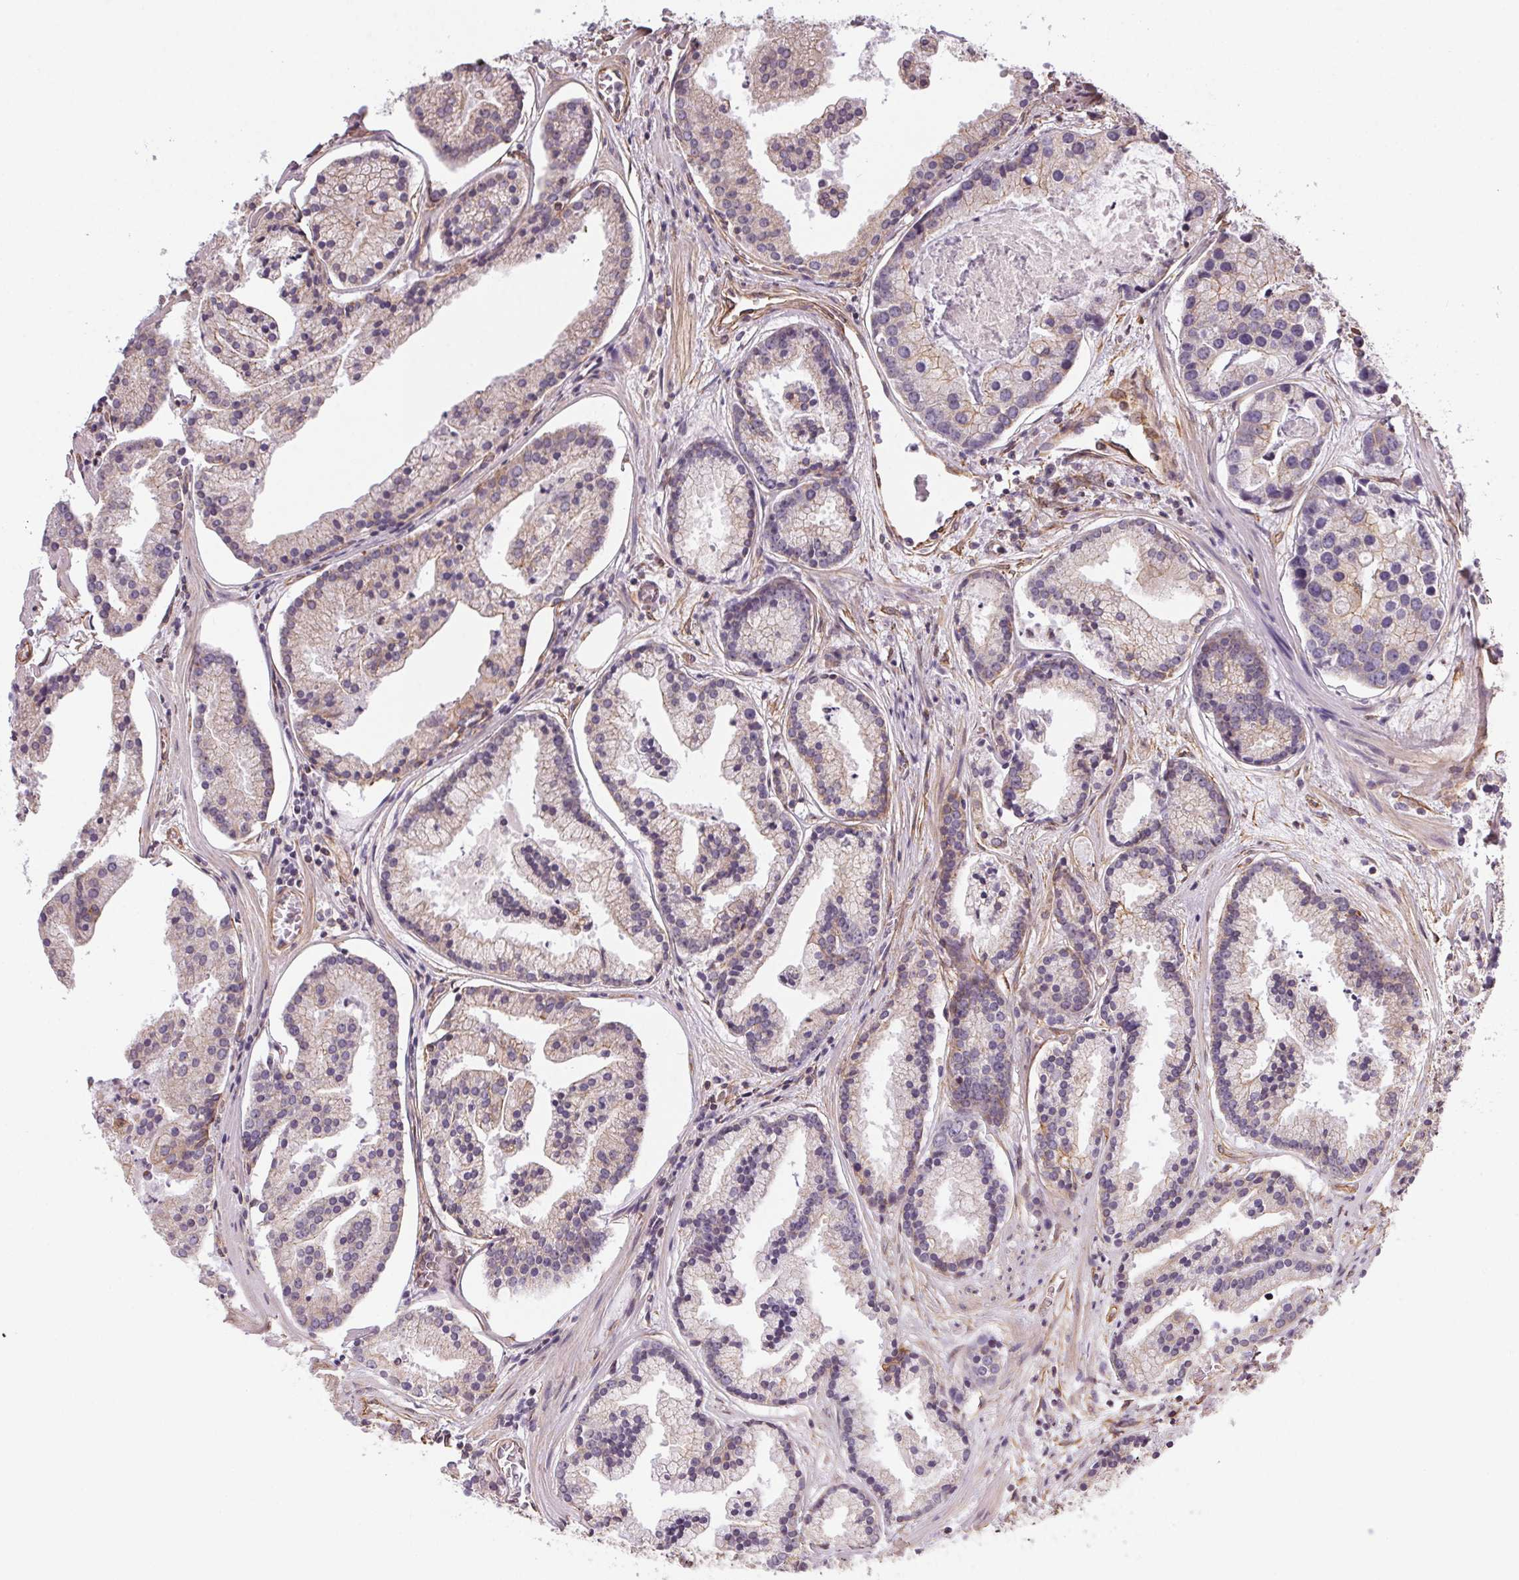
{"staining": {"intensity": "negative", "quantity": "none", "location": "none"}, "tissue": "prostate cancer", "cell_type": "Tumor cells", "image_type": "cancer", "snomed": [{"axis": "morphology", "description": "Adenocarcinoma, NOS"}, {"axis": "topography", "description": "Prostate and seminal vesicle, NOS"}, {"axis": "topography", "description": "Prostate"}], "caption": "Immunohistochemistry of prostate cancer shows no expression in tumor cells.", "gene": "PLA2G4F", "patient": {"sex": "male", "age": 44}}